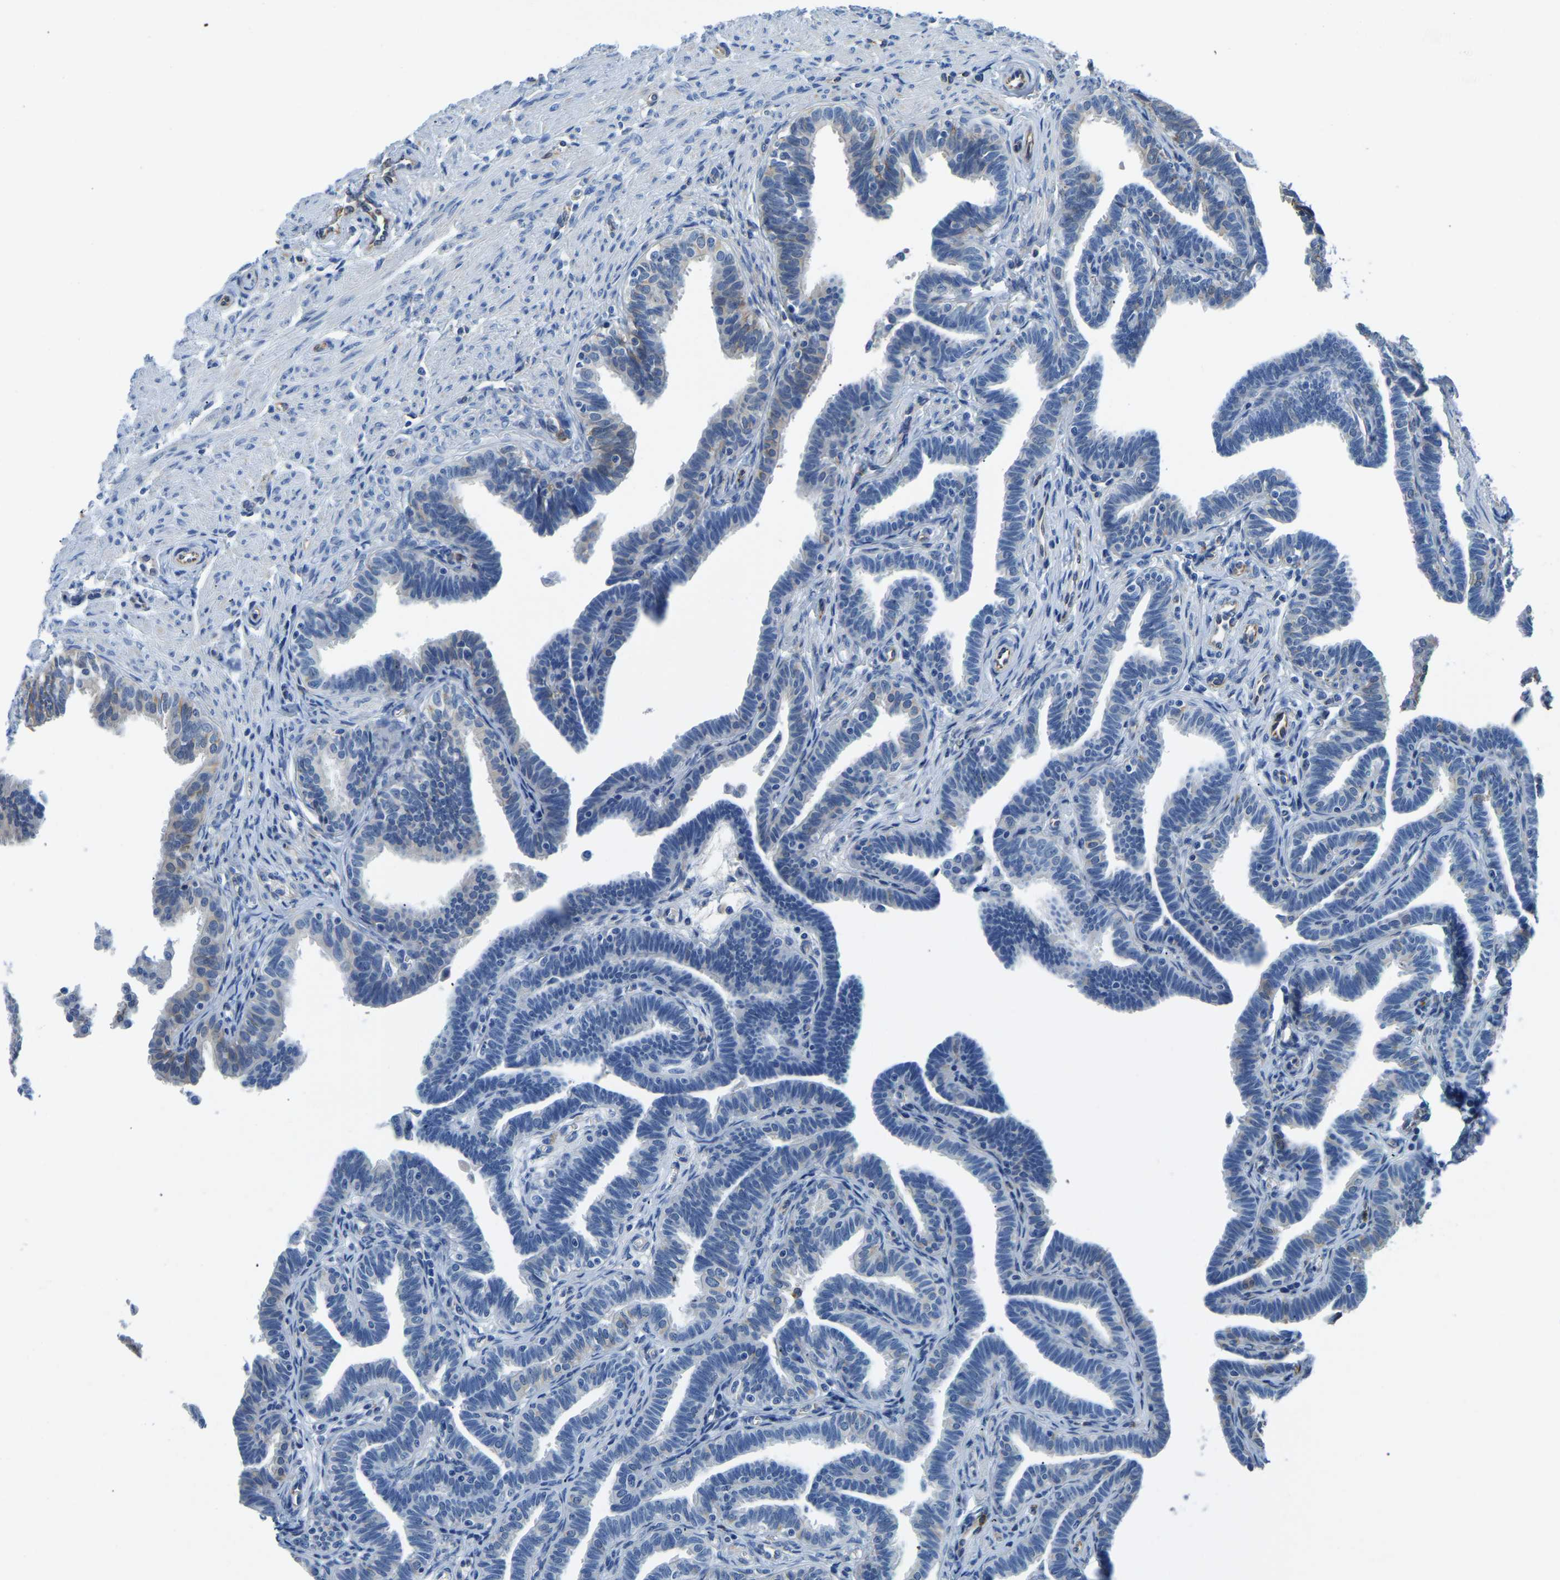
{"staining": {"intensity": "negative", "quantity": "none", "location": "none"}, "tissue": "fallopian tube", "cell_type": "Glandular cells", "image_type": "normal", "snomed": [{"axis": "morphology", "description": "Normal tissue, NOS"}, {"axis": "topography", "description": "Fallopian tube"}, {"axis": "topography", "description": "Ovary"}], "caption": "The histopathology image shows no staining of glandular cells in unremarkable fallopian tube.", "gene": "MS4A3", "patient": {"sex": "female", "age": 23}}